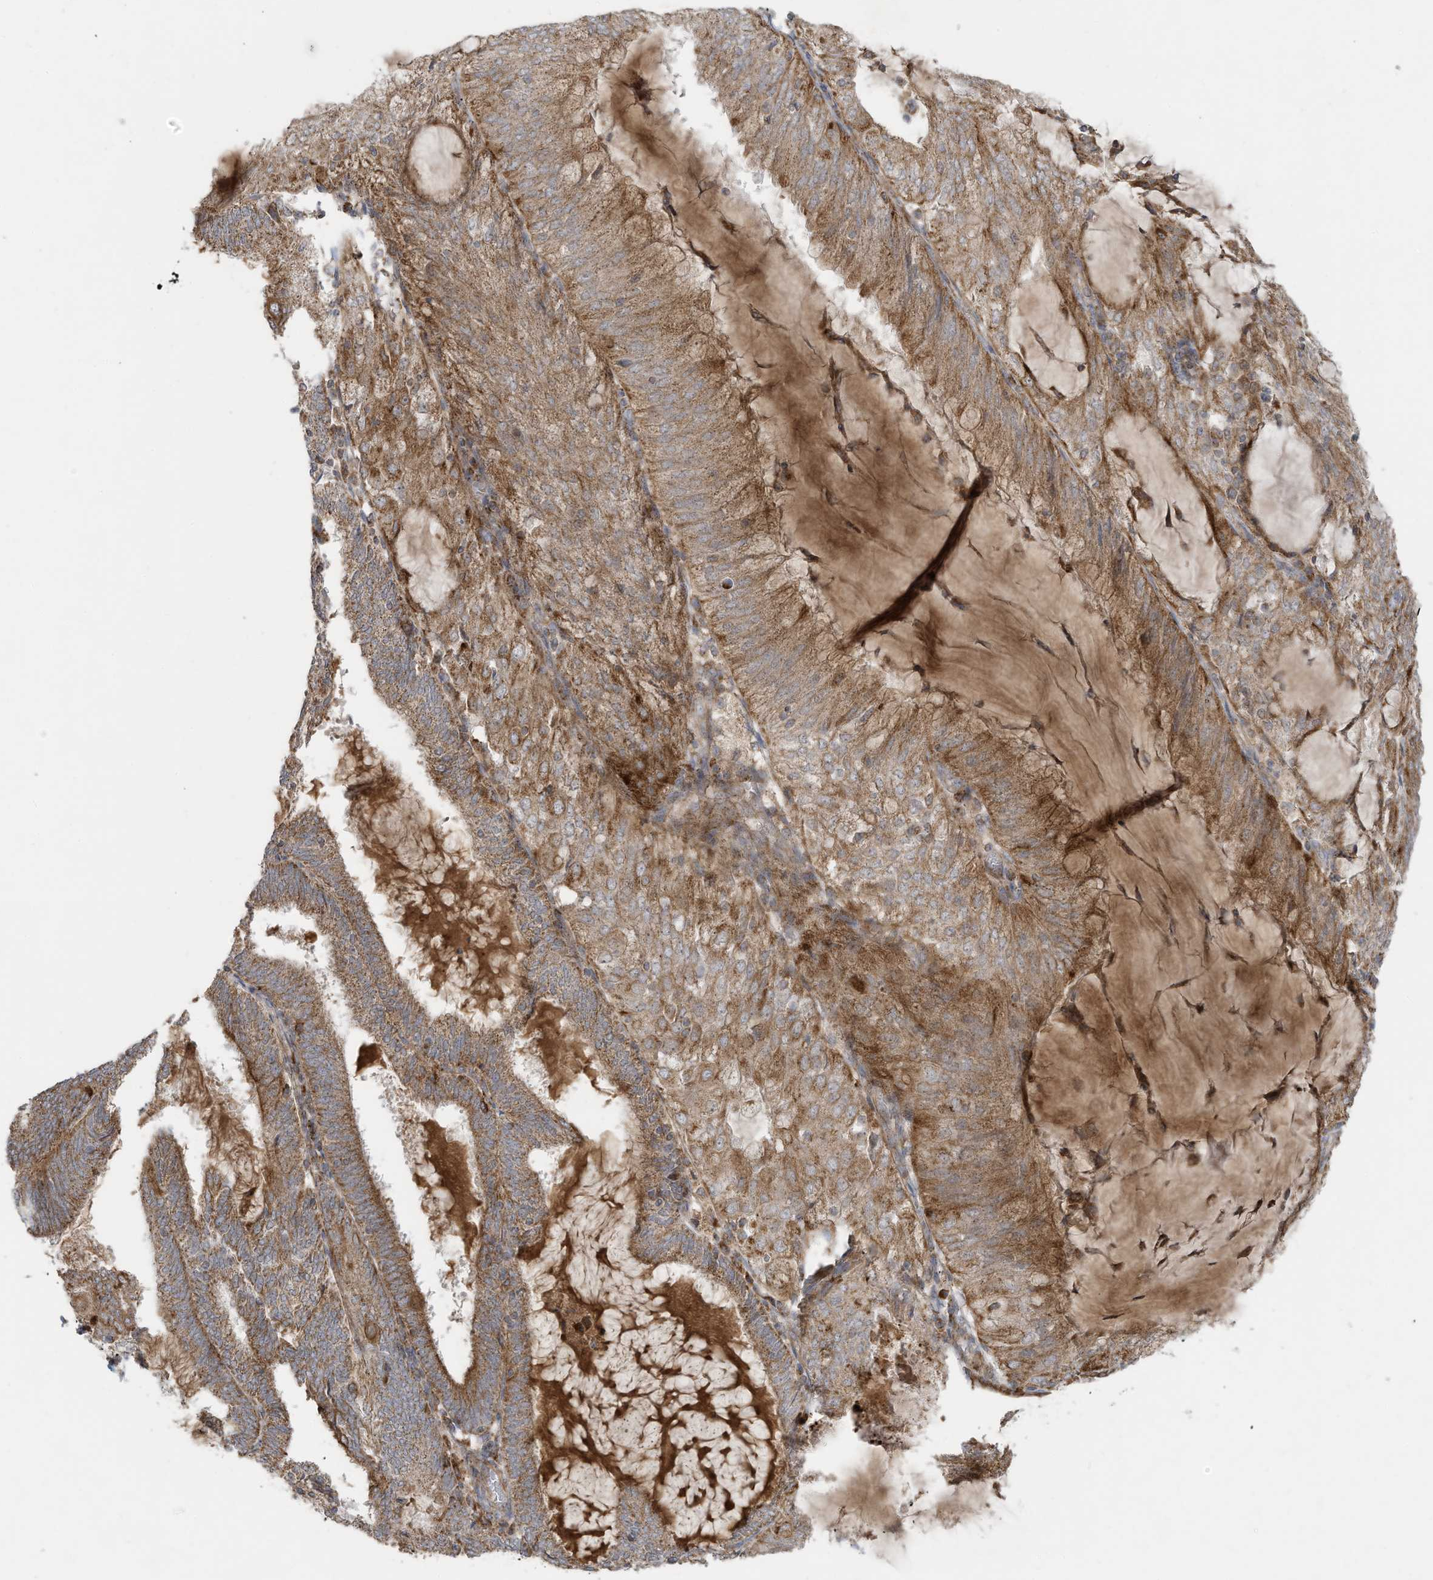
{"staining": {"intensity": "moderate", "quantity": ">75%", "location": "cytoplasmic/membranous"}, "tissue": "endometrial cancer", "cell_type": "Tumor cells", "image_type": "cancer", "snomed": [{"axis": "morphology", "description": "Adenocarcinoma, NOS"}, {"axis": "topography", "description": "Endometrium"}], "caption": "This photomicrograph shows immunohistochemistry (IHC) staining of endometrial cancer, with medium moderate cytoplasmic/membranous staining in about >75% of tumor cells.", "gene": "C2orf74", "patient": {"sex": "female", "age": 81}}